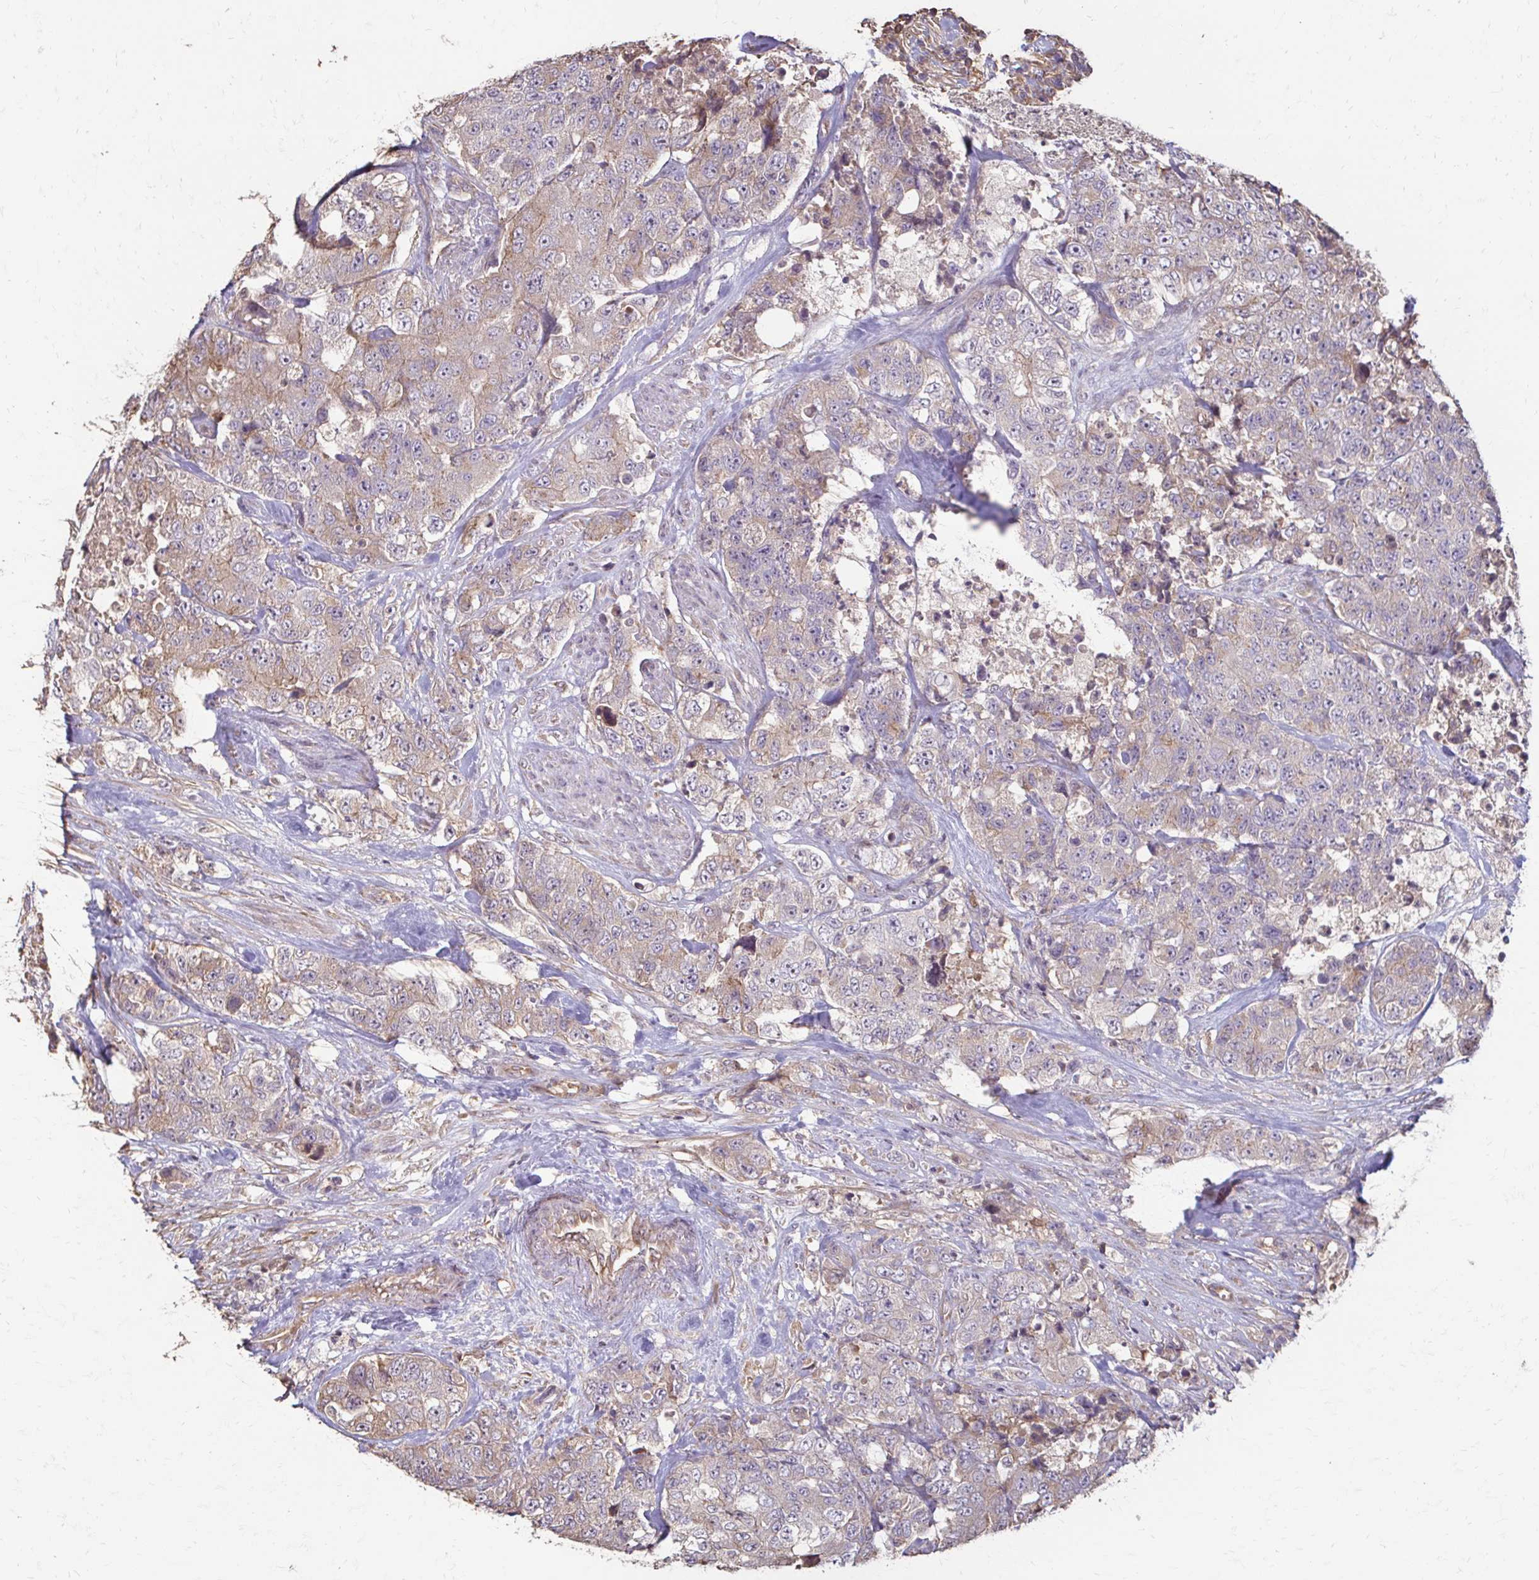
{"staining": {"intensity": "weak", "quantity": ">75%", "location": "cytoplasmic/membranous"}, "tissue": "urothelial cancer", "cell_type": "Tumor cells", "image_type": "cancer", "snomed": [{"axis": "morphology", "description": "Urothelial carcinoma, High grade"}, {"axis": "topography", "description": "Urinary bladder"}], "caption": "Urothelial cancer stained with a protein marker demonstrates weak staining in tumor cells.", "gene": "IL18BP", "patient": {"sex": "female", "age": 78}}